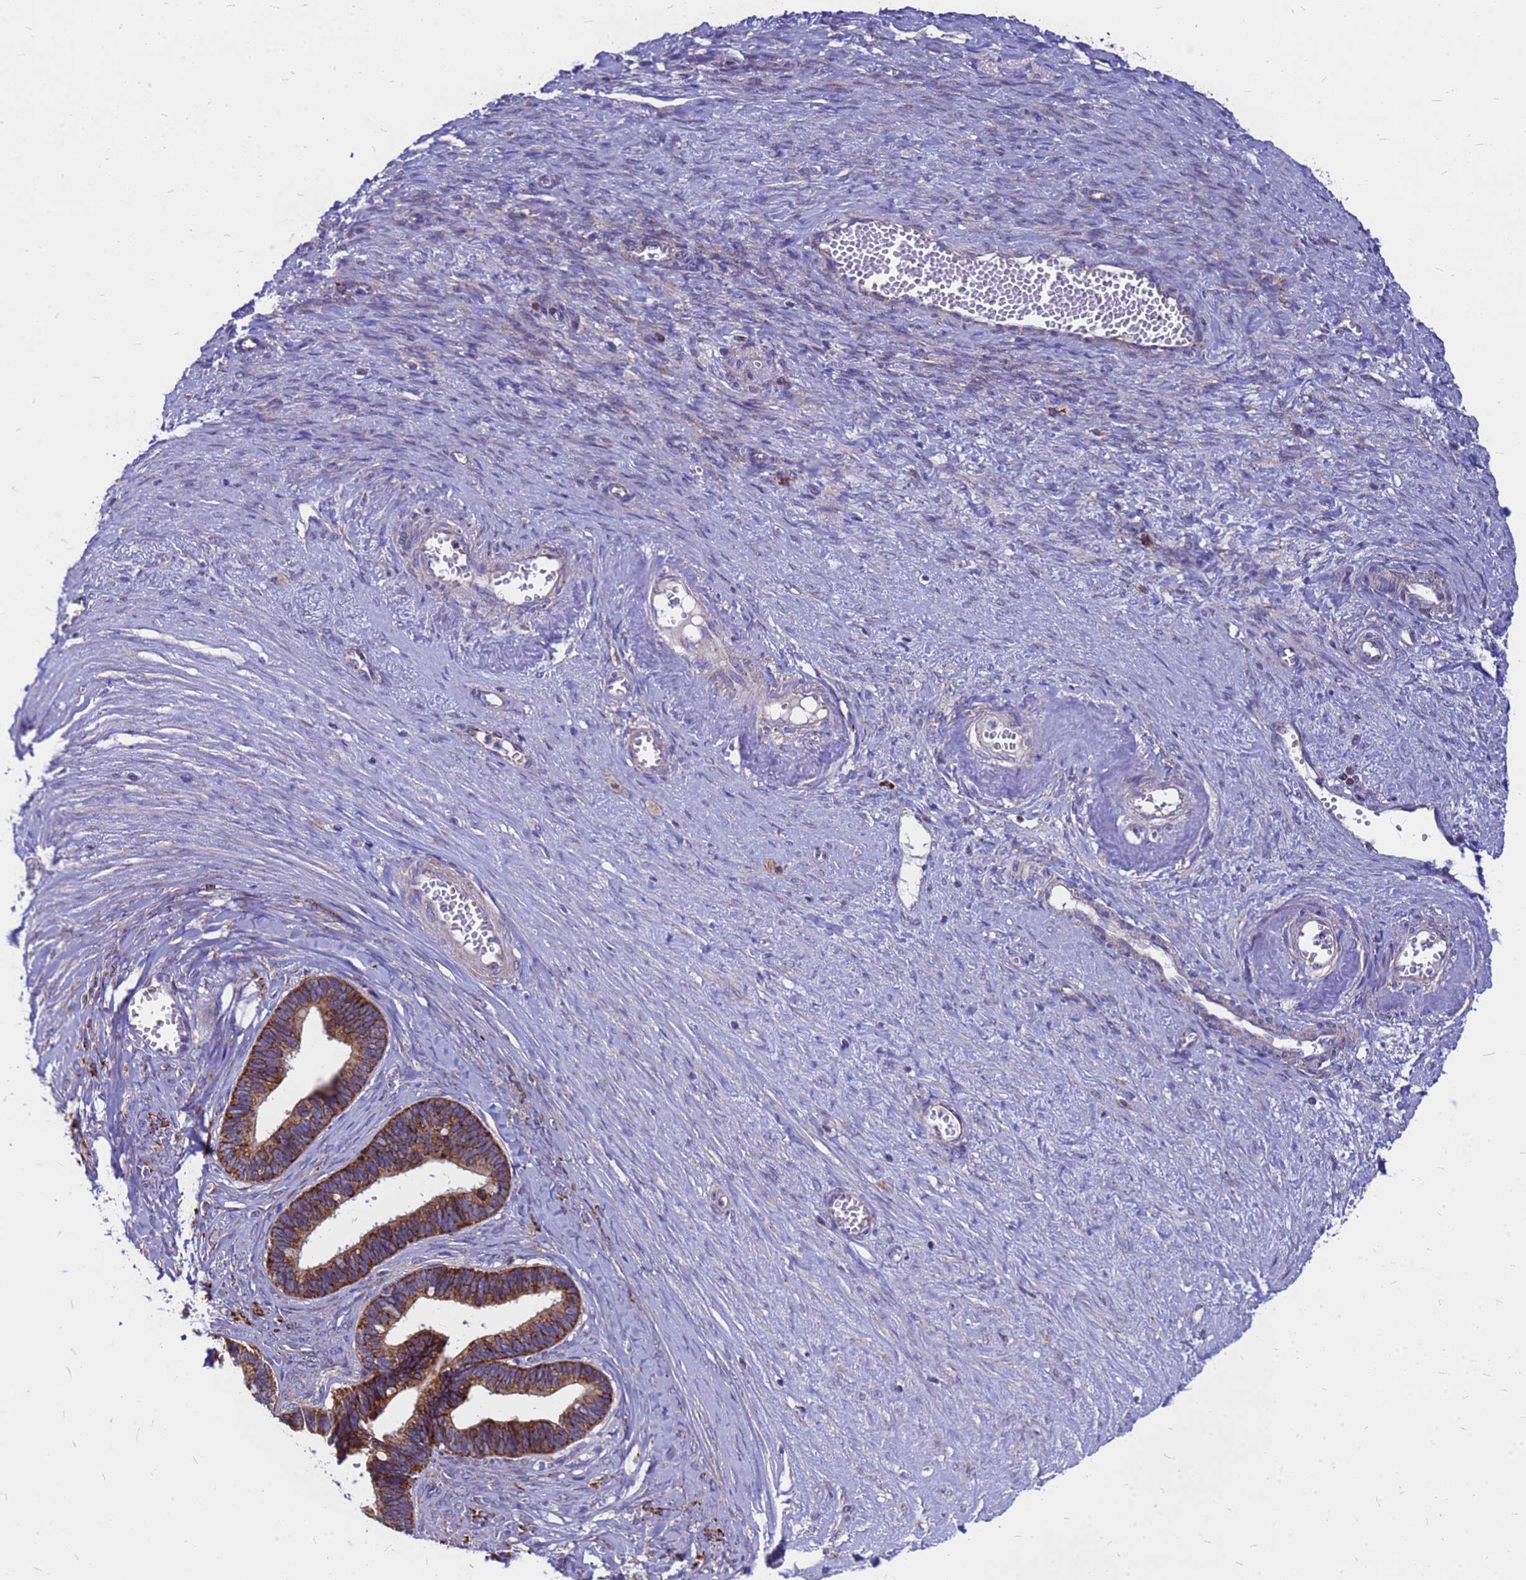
{"staining": {"intensity": "strong", "quantity": ">75%", "location": "cytoplasmic/membranous"}, "tissue": "ovarian cancer", "cell_type": "Tumor cells", "image_type": "cancer", "snomed": [{"axis": "morphology", "description": "Cystadenocarcinoma, serous, NOS"}, {"axis": "topography", "description": "Ovary"}], "caption": "This image exhibits ovarian cancer (serous cystadenocarcinoma) stained with immunohistochemistry (IHC) to label a protein in brown. The cytoplasmic/membranous of tumor cells show strong positivity for the protein. Nuclei are counter-stained blue.", "gene": "CMC4", "patient": {"sex": "female", "age": 56}}